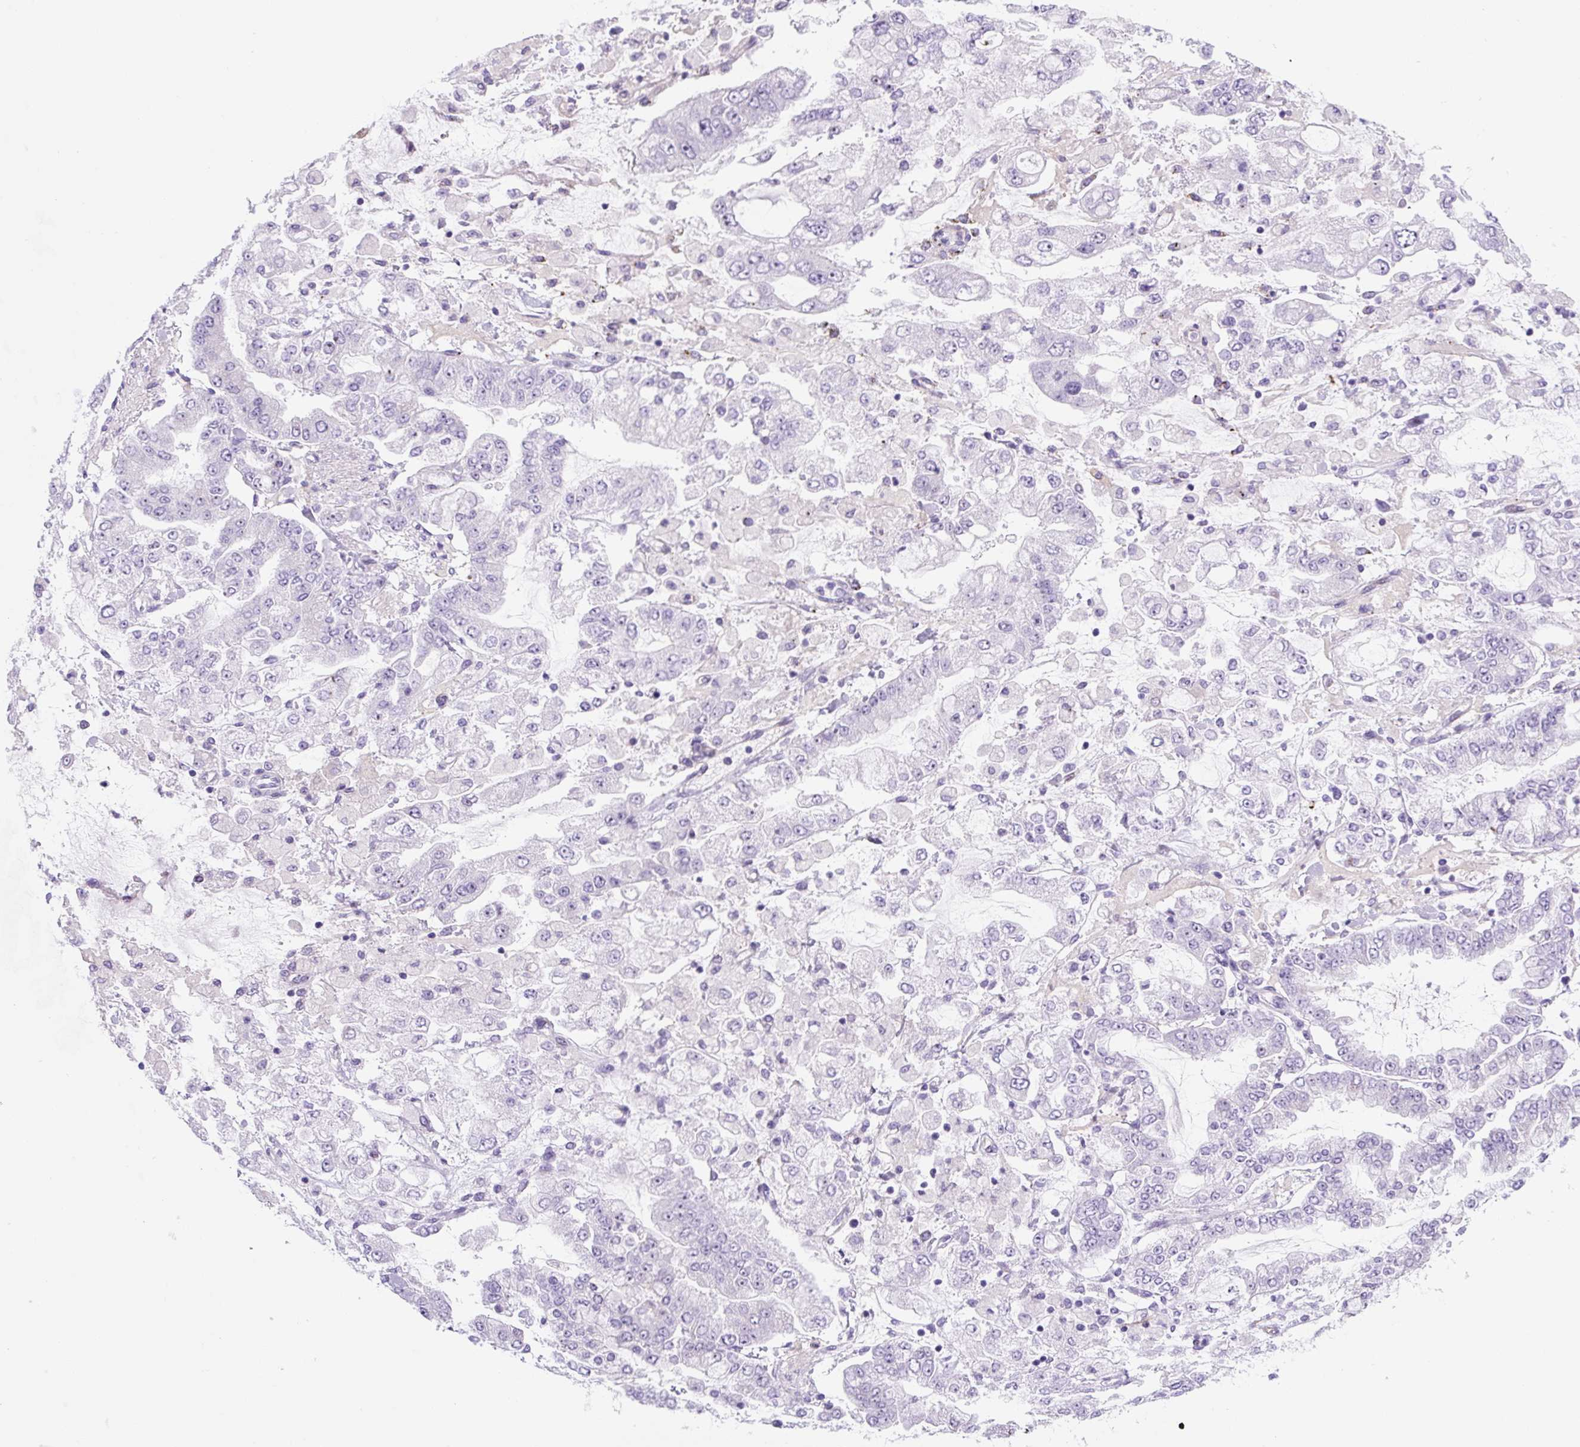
{"staining": {"intensity": "negative", "quantity": "none", "location": "none"}, "tissue": "stomach cancer", "cell_type": "Tumor cells", "image_type": "cancer", "snomed": [{"axis": "morphology", "description": "Normal tissue, NOS"}, {"axis": "morphology", "description": "Adenocarcinoma, NOS"}, {"axis": "topography", "description": "Stomach, upper"}, {"axis": "topography", "description": "Stomach"}], "caption": "Tumor cells show no significant expression in adenocarcinoma (stomach). (Stains: DAB immunohistochemistry with hematoxylin counter stain, Microscopy: brightfield microscopy at high magnification).", "gene": "ASB4", "patient": {"sex": "male", "age": 76}}